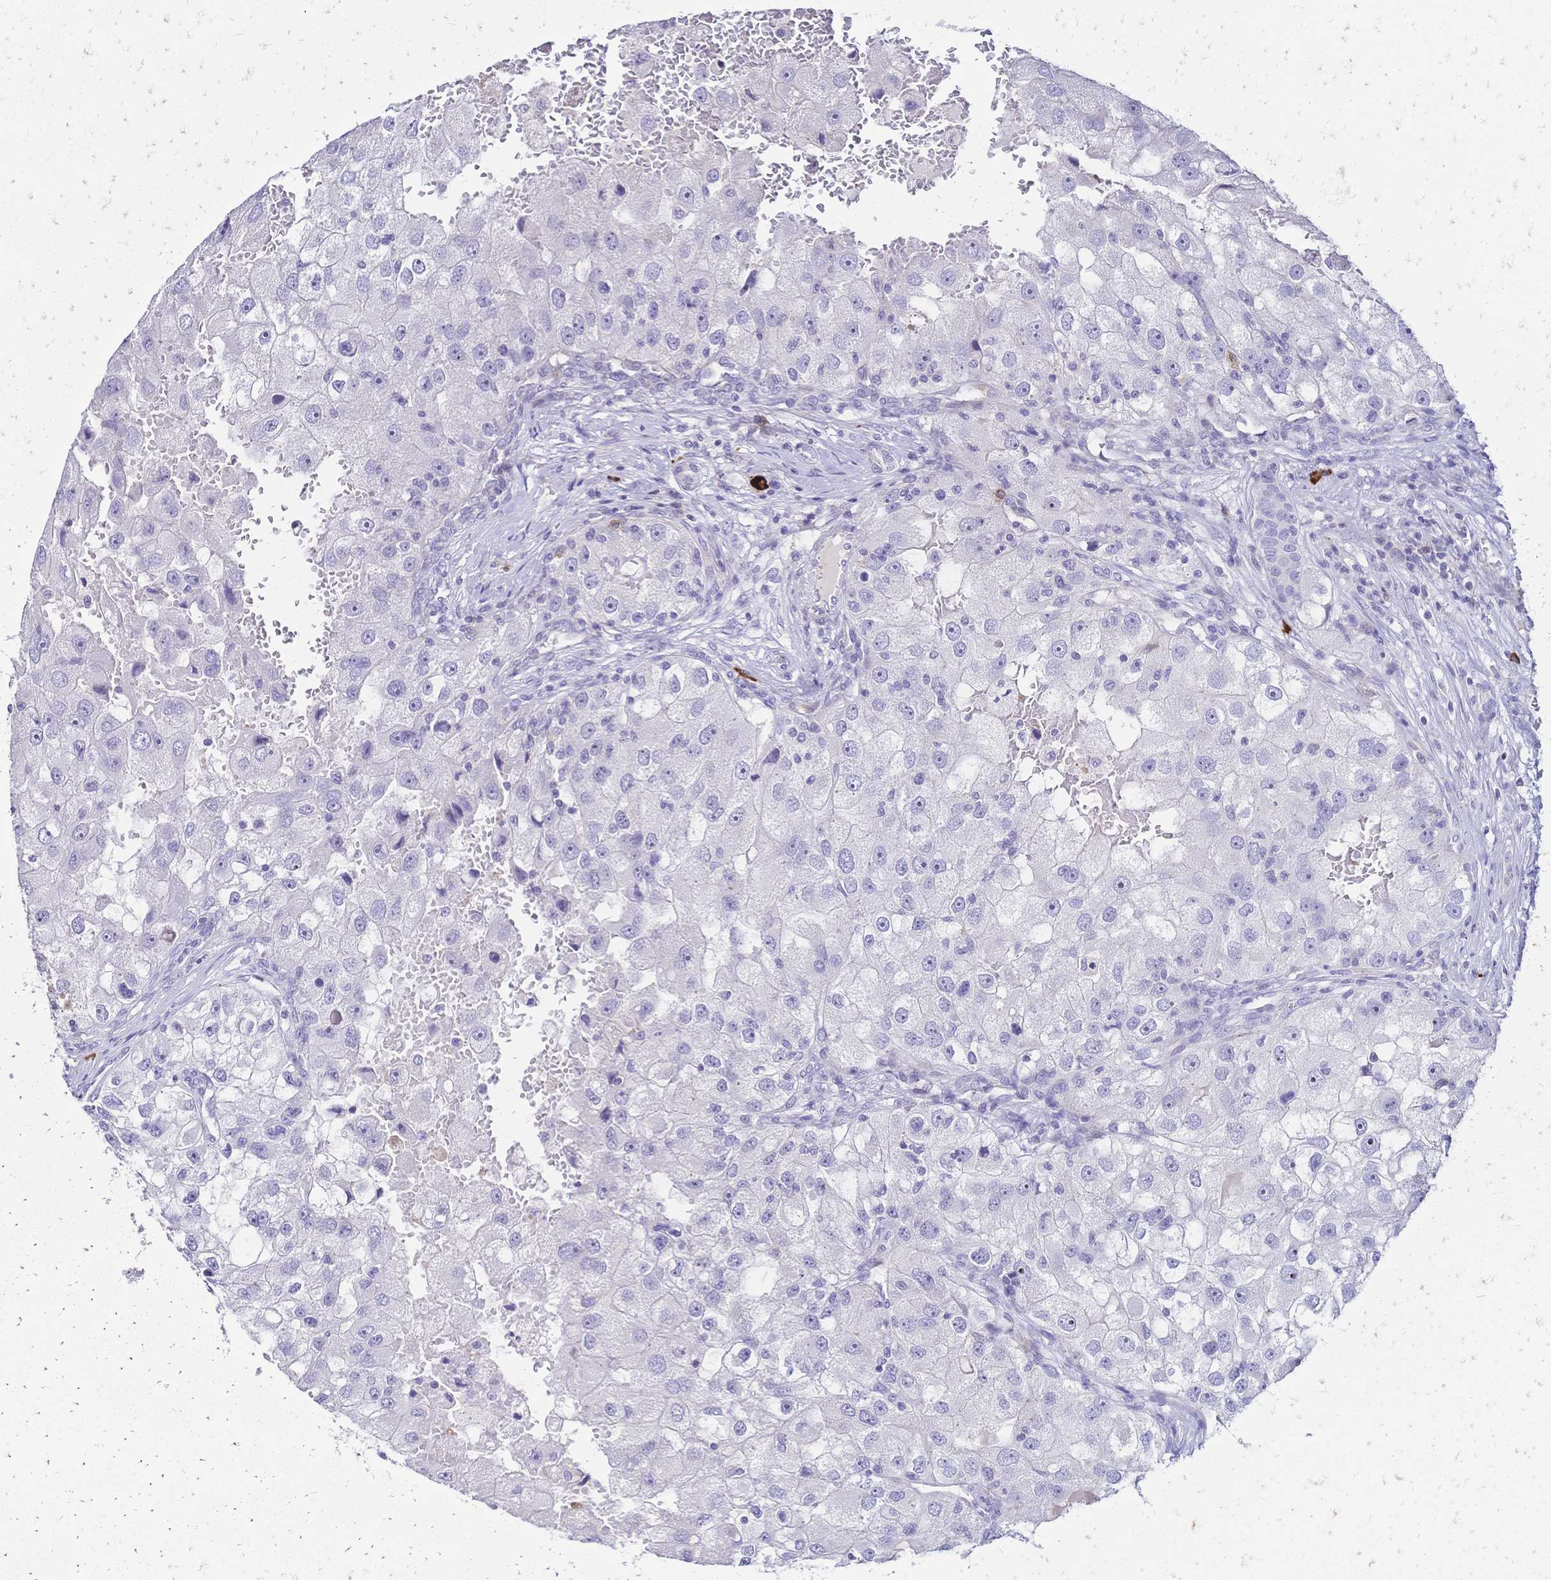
{"staining": {"intensity": "negative", "quantity": "none", "location": "none"}, "tissue": "renal cancer", "cell_type": "Tumor cells", "image_type": "cancer", "snomed": [{"axis": "morphology", "description": "Adenocarcinoma, NOS"}, {"axis": "topography", "description": "Kidney"}], "caption": "High power microscopy micrograph of an immunohistochemistry (IHC) image of renal adenocarcinoma, revealing no significant positivity in tumor cells. Nuclei are stained in blue.", "gene": "IL2RA", "patient": {"sex": "male", "age": 63}}